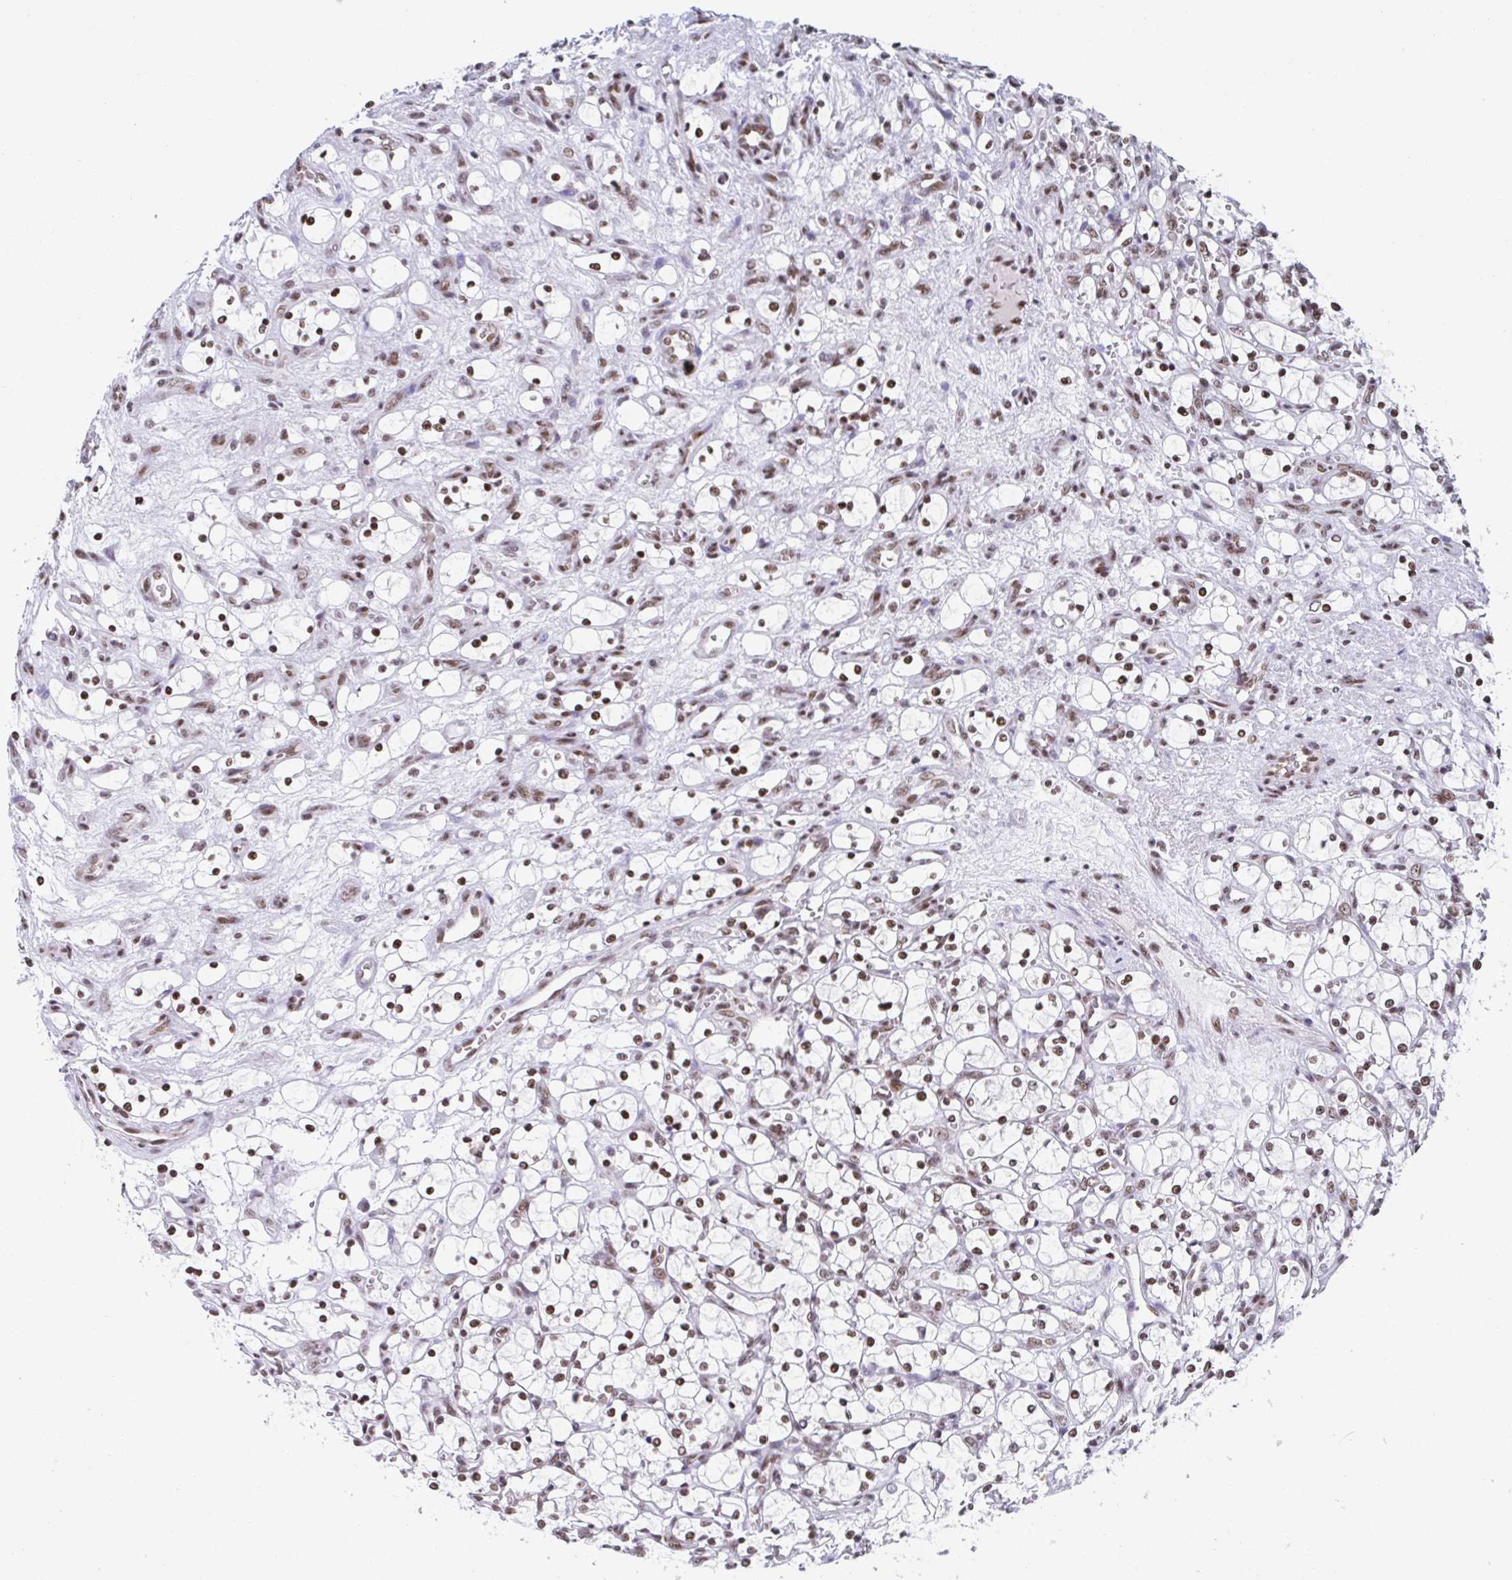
{"staining": {"intensity": "moderate", "quantity": ">75%", "location": "nuclear"}, "tissue": "renal cancer", "cell_type": "Tumor cells", "image_type": "cancer", "snomed": [{"axis": "morphology", "description": "Adenocarcinoma, NOS"}, {"axis": "topography", "description": "Kidney"}], "caption": "Adenocarcinoma (renal) stained with DAB (3,3'-diaminobenzidine) immunohistochemistry (IHC) reveals medium levels of moderate nuclear staining in about >75% of tumor cells. (IHC, brightfield microscopy, high magnification).", "gene": "SLC7A10", "patient": {"sex": "female", "age": 69}}